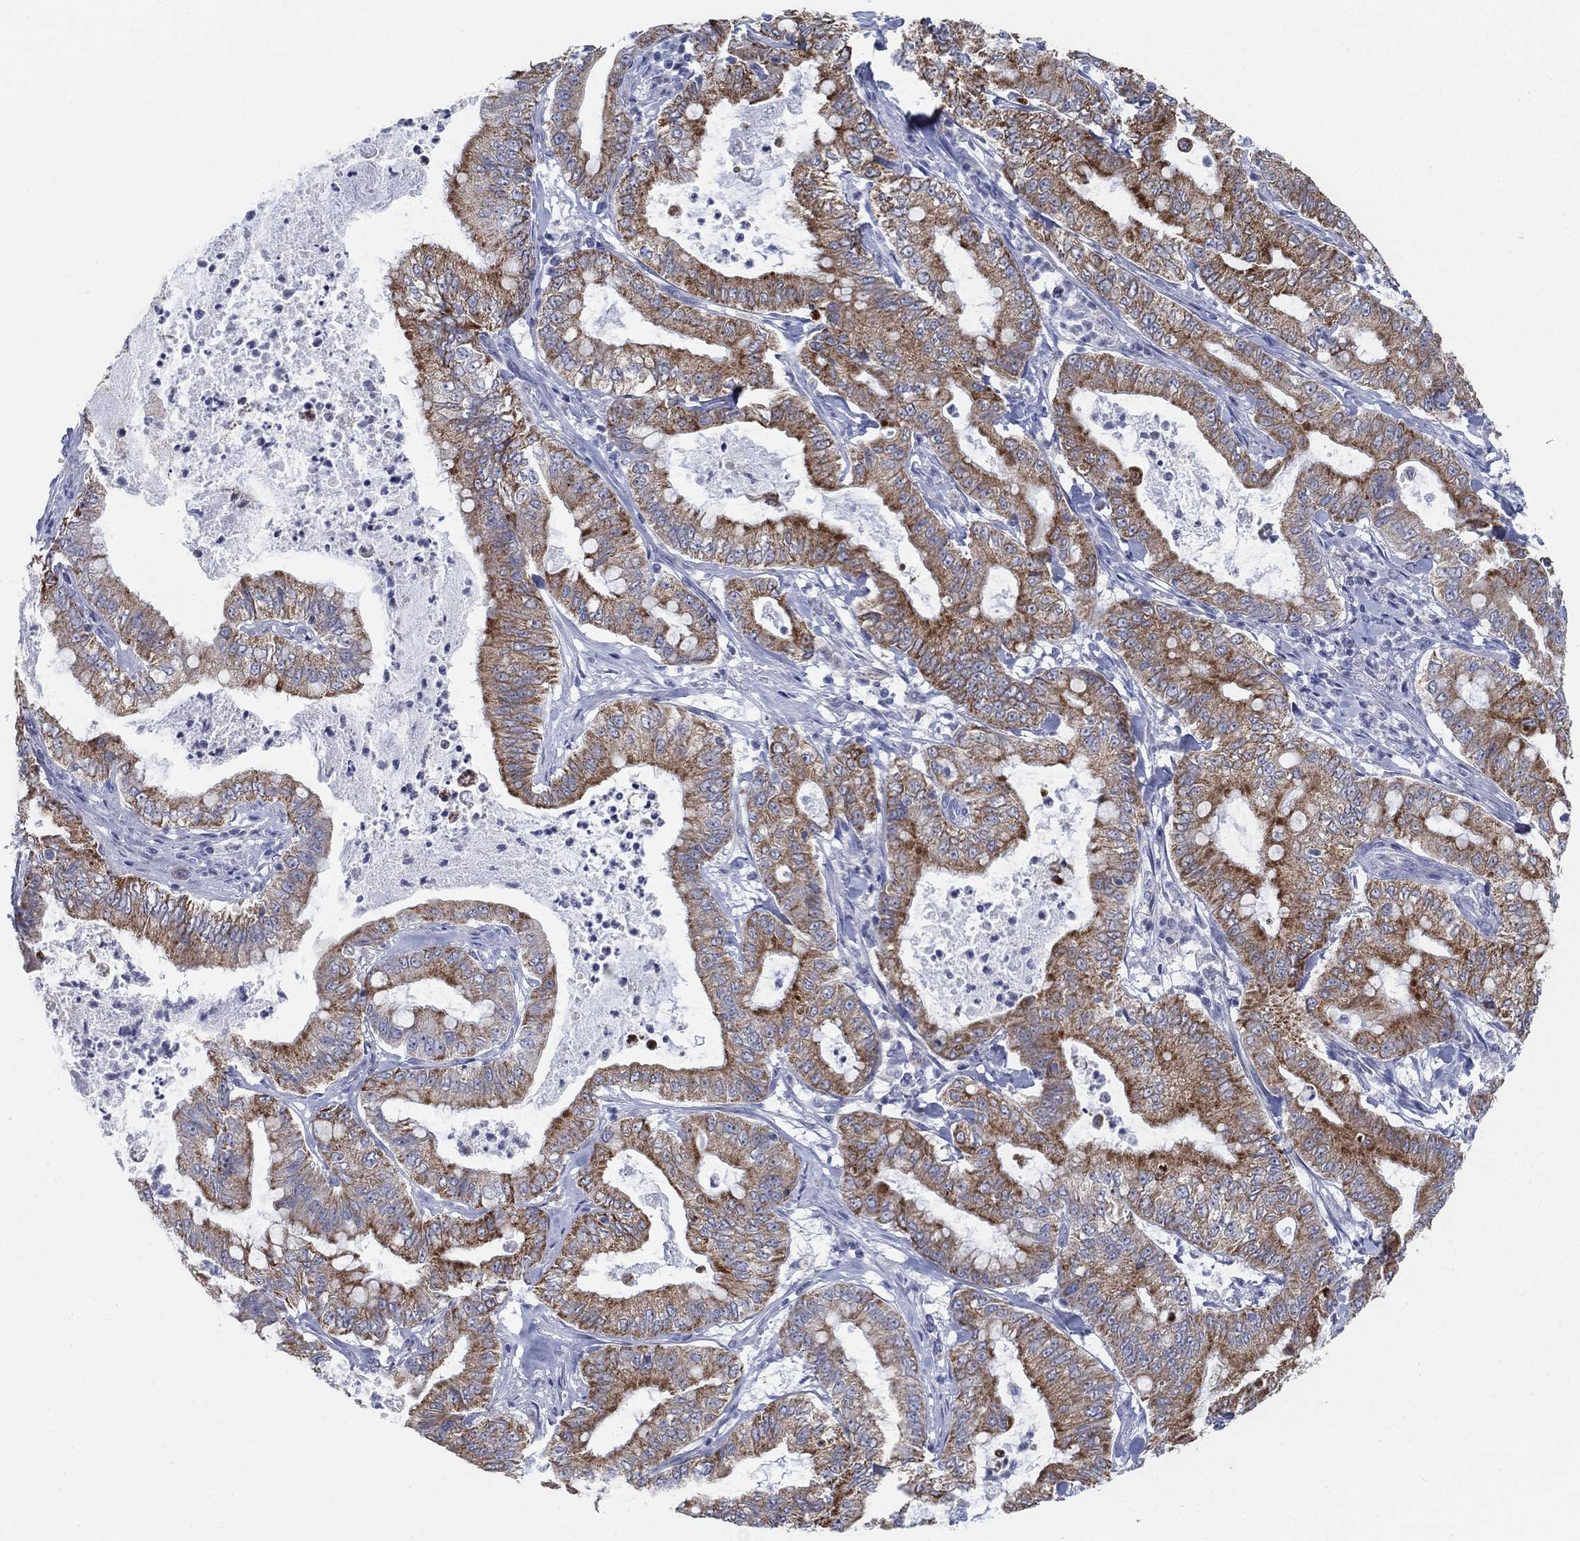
{"staining": {"intensity": "strong", "quantity": ">75%", "location": "cytoplasmic/membranous"}, "tissue": "pancreatic cancer", "cell_type": "Tumor cells", "image_type": "cancer", "snomed": [{"axis": "morphology", "description": "Adenocarcinoma, NOS"}, {"axis": "topography", "description": "Pancreas"}], "caption": "A brown stain shows strong cytoplasmic/membranous expression of a protein in pancreatic cancer tumor cells.", "gene": "SCCPDH", "patient": {"sex": "male", "age": 71}}